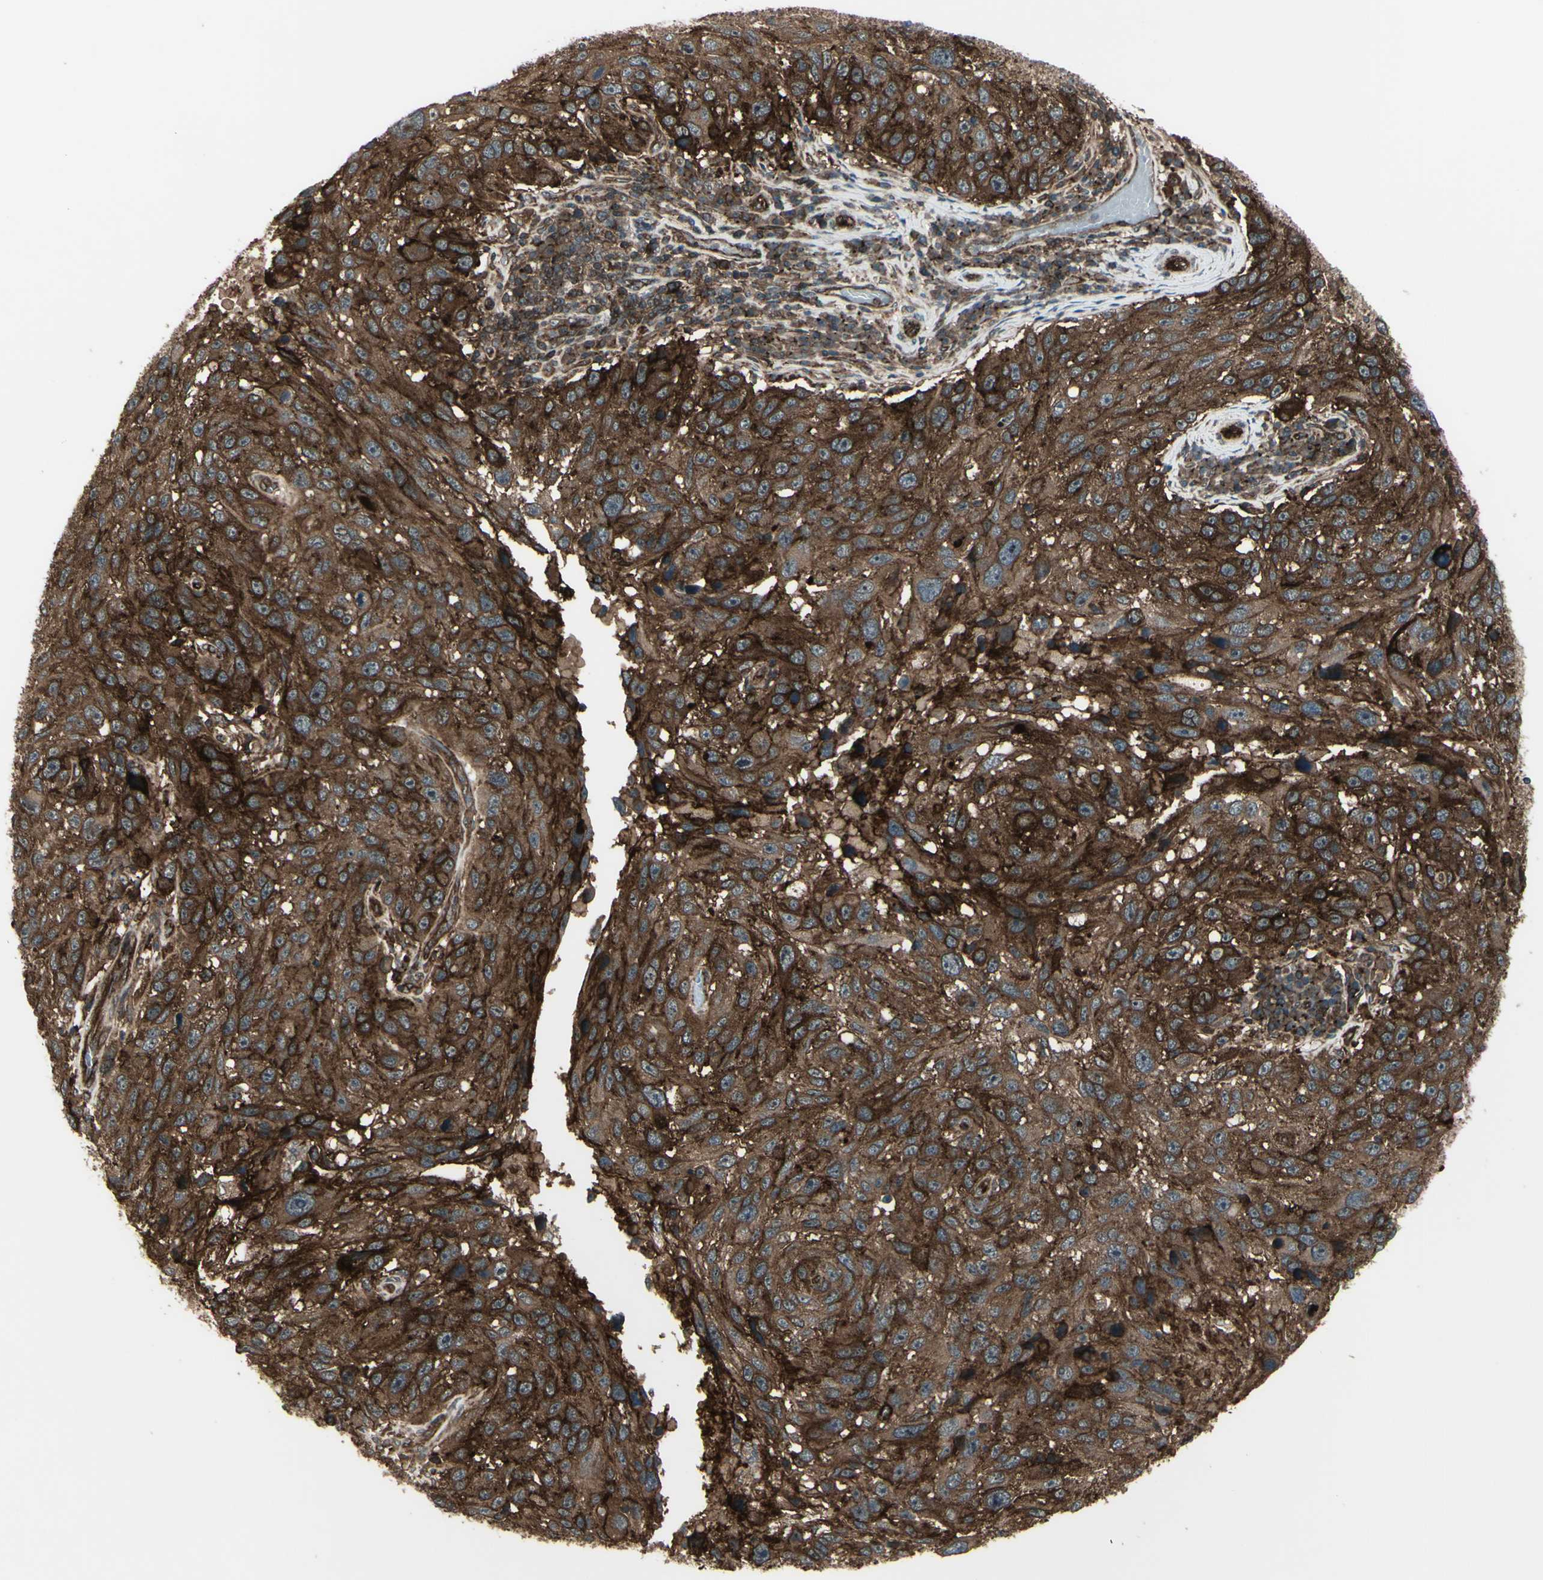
{"staining": {"intensity": "strong", "quantity": ">75%", "location": "cytoplasmic/membranous"}, "tissue": "melanoma", "cell_type": "Tumor cells", "image_type": "cancer", "snomed": [{"axis": "morphology", "description": "Malignant melanoma, NOS"}, {"axis": "topography", "description": "Skin"}], "caption": "Brown immunohistochemical staining in malignant melanoma shows strong cytoplasmic/membranous staining in about >75% of tumor cells.", "gene": "FXYD5", "patient": {"sex": "male", "age": 53}}